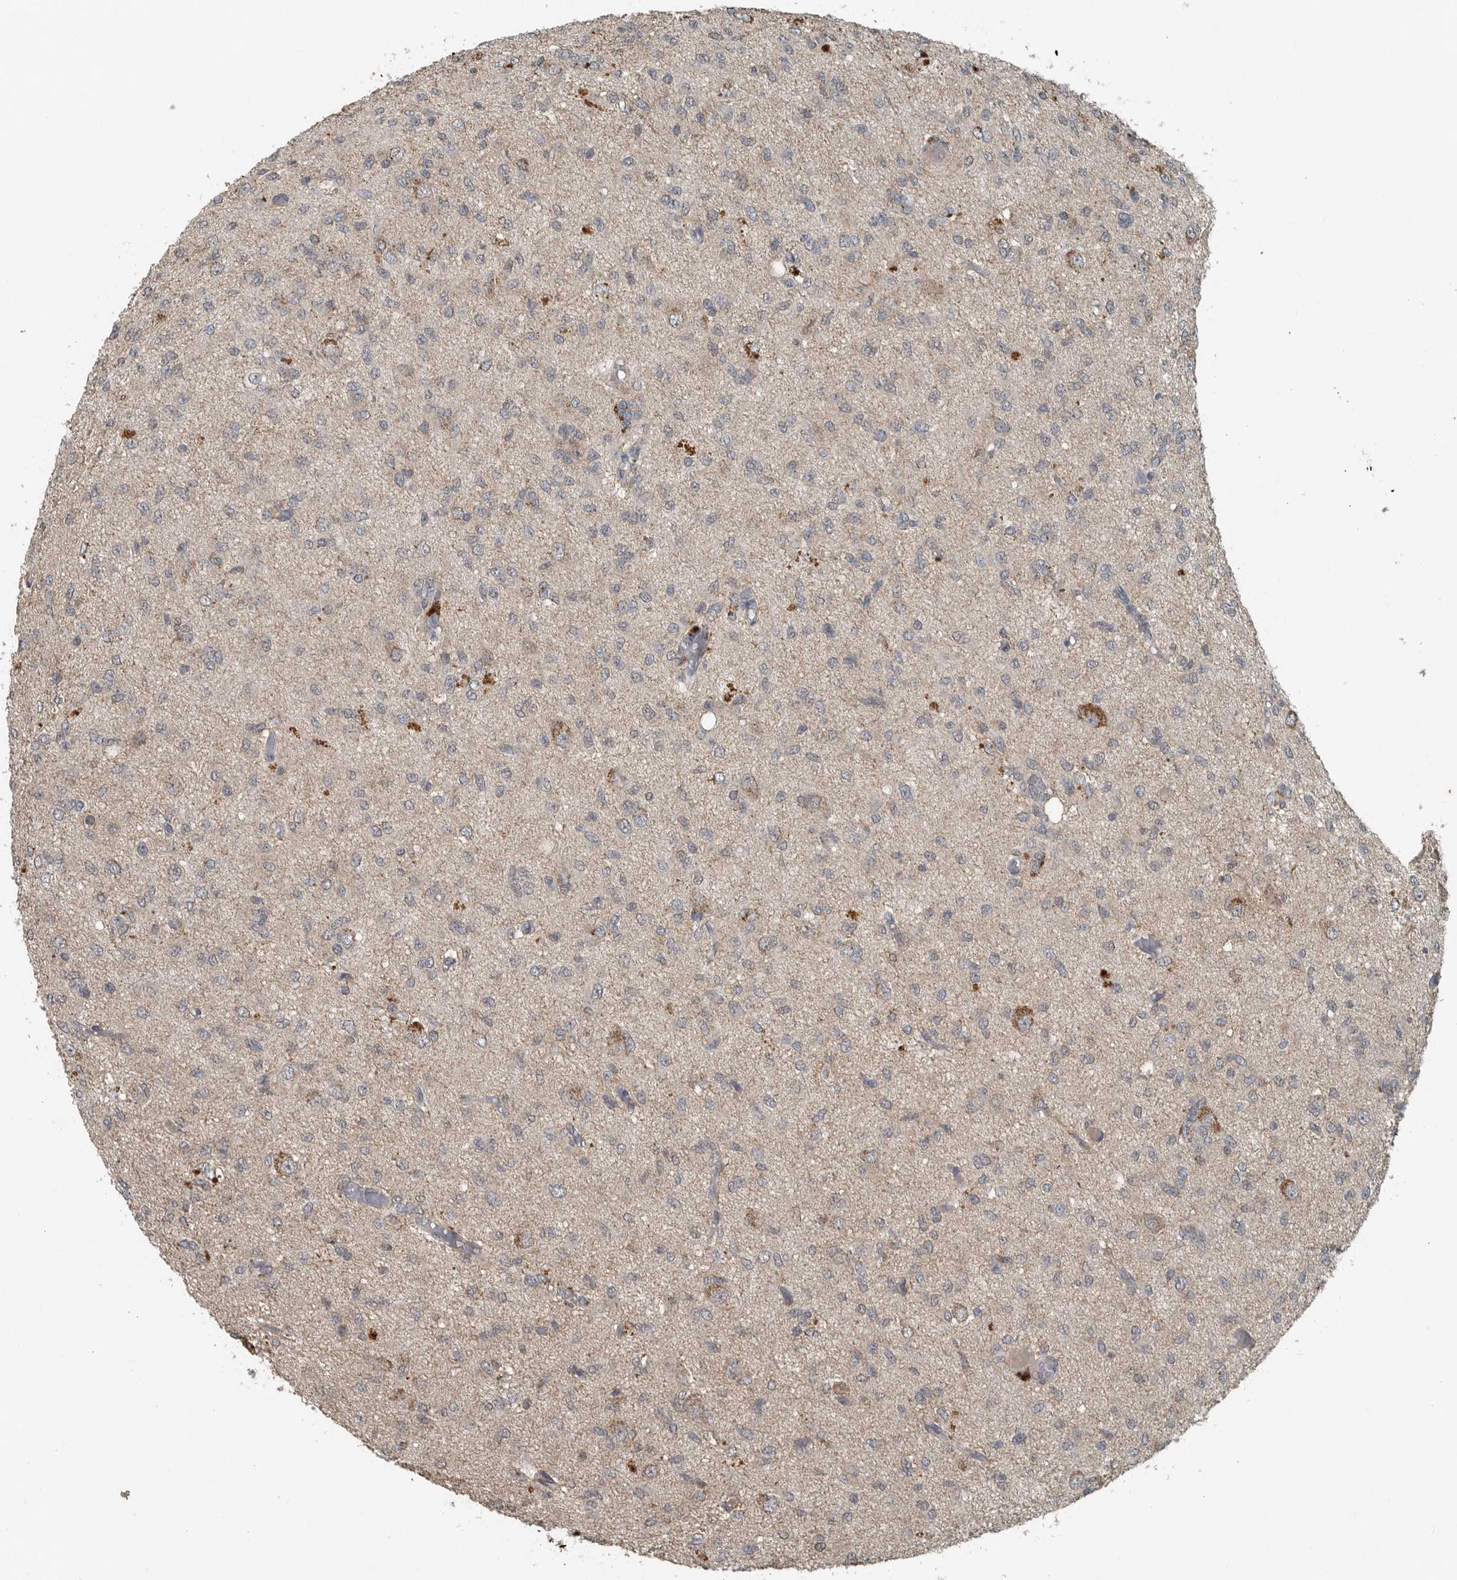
{"staining": {"intensity": "negative", "quantity": "none", "location": "none"}, "tissue": "glioma", "cell_type": "Tumor cells", "image_type": "cancer", "snomed": [{"axis": "morphology", "description": "Glioma, malignant, High grade"}, {"axis": "topography", "description": "Brain"}], "caption": "This is a photomicrograph of IHC staining of high-grade glioma (malignant), which shows no positivity in tumor cells. The staining is performed using DAB brown chromogen with nuclei counter-stained in using hematoxylin.", "gene": "IL6ST", "patient": {"sex": "female", "age": 59}}